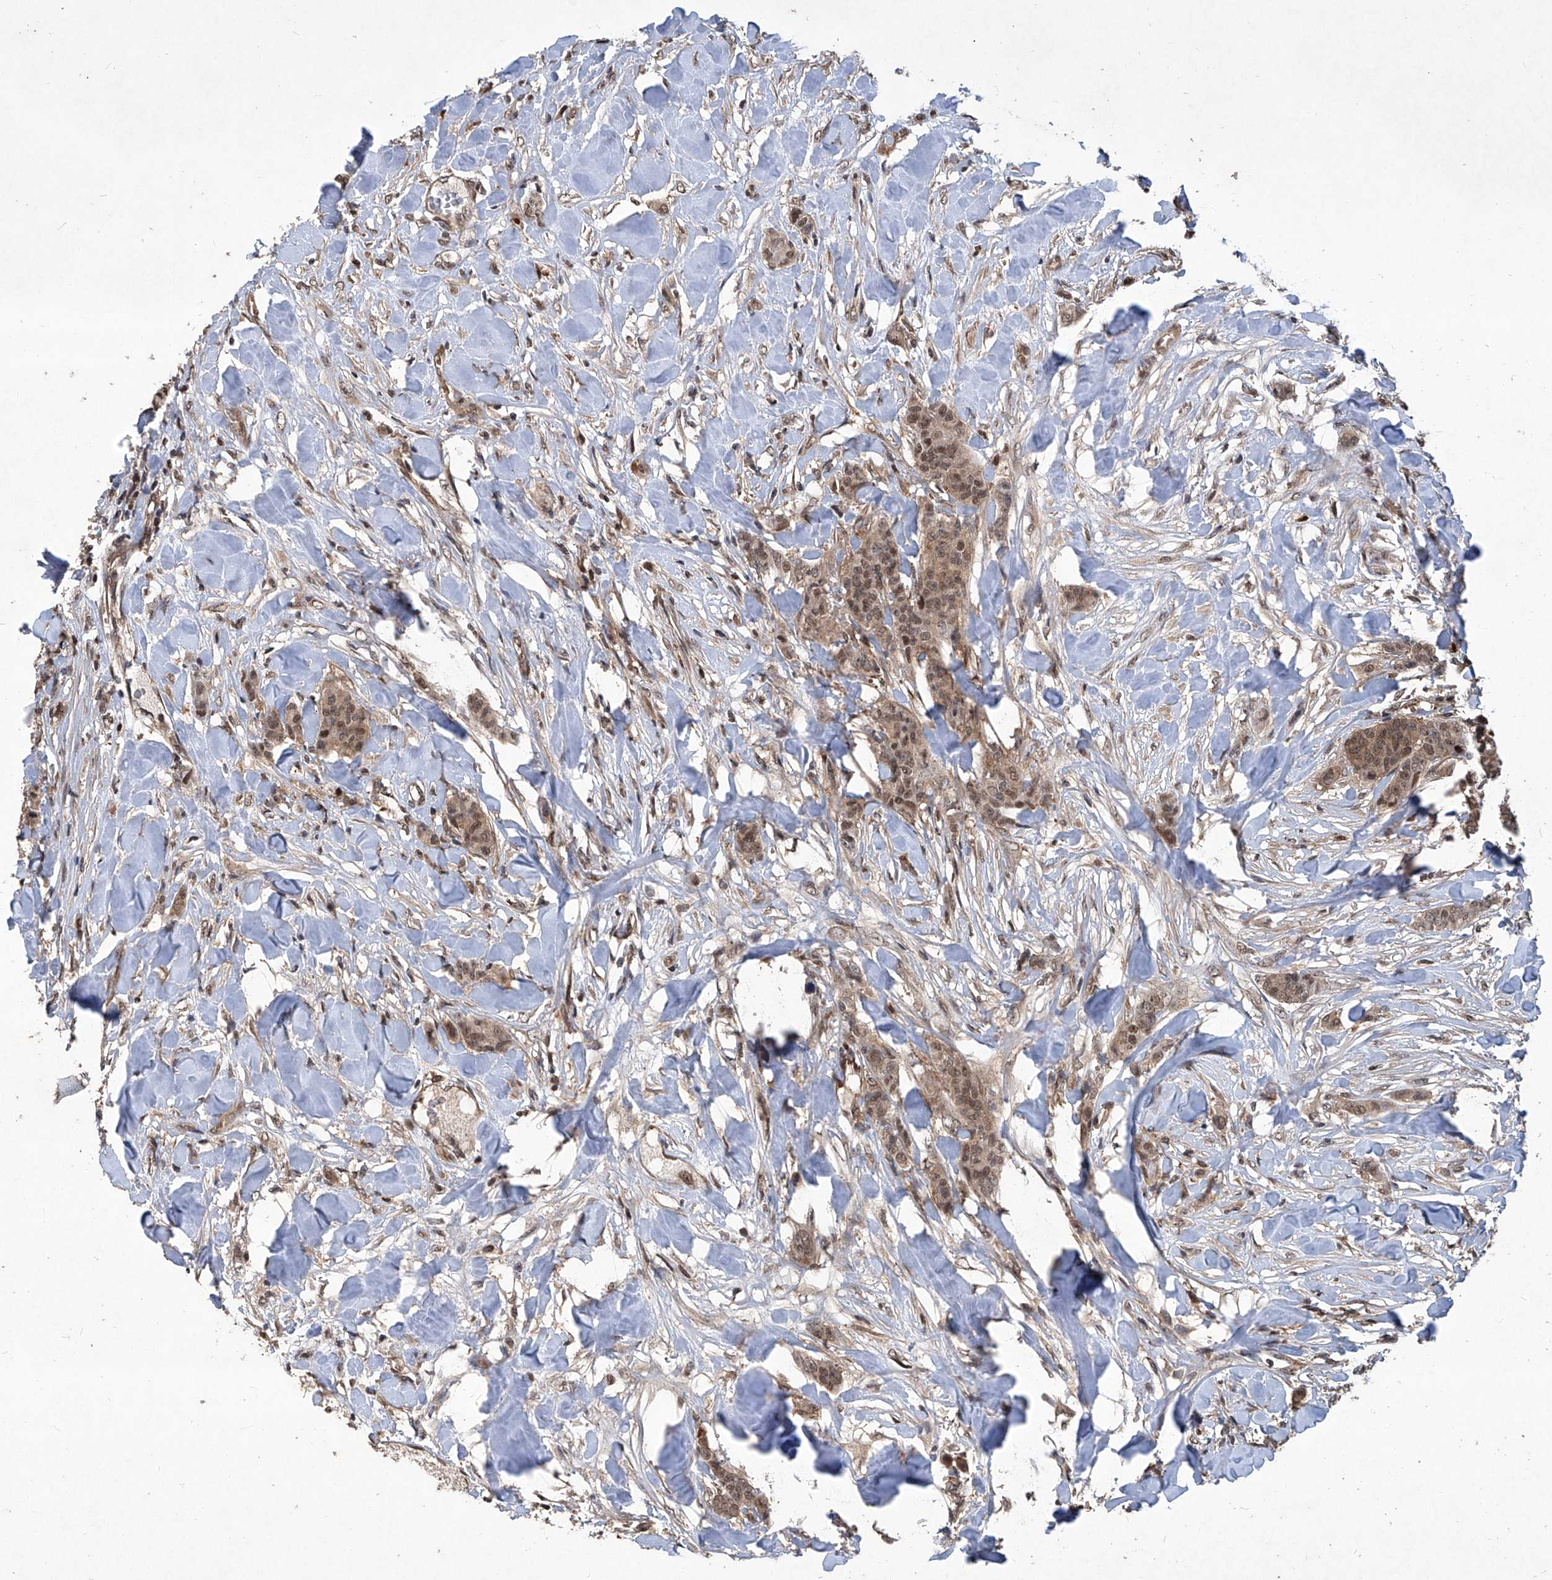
{"staining": {"intensity": "moderate", "quantity": ">75%", "location": "cytoplasmic/membranous,nuclear"}, "tissue": "breast cancer", "cell_type": "Tumor cells", "image_type": "cancer", "snomed": [{"axis": "morphology", "description": "Duct carcinoma"}, {"axis": "topography", "description": "Breast"}], "caption": "Infiltrating ductal carcinoma (breast) stained with immunohistochemistry (IHC) reveals moderate cytoplasmic/membranous and nuclear positivity in approximately >75% of tumor cells.", "gene": "PSMB1", "patient": {"sex": "female", "age": 40}}